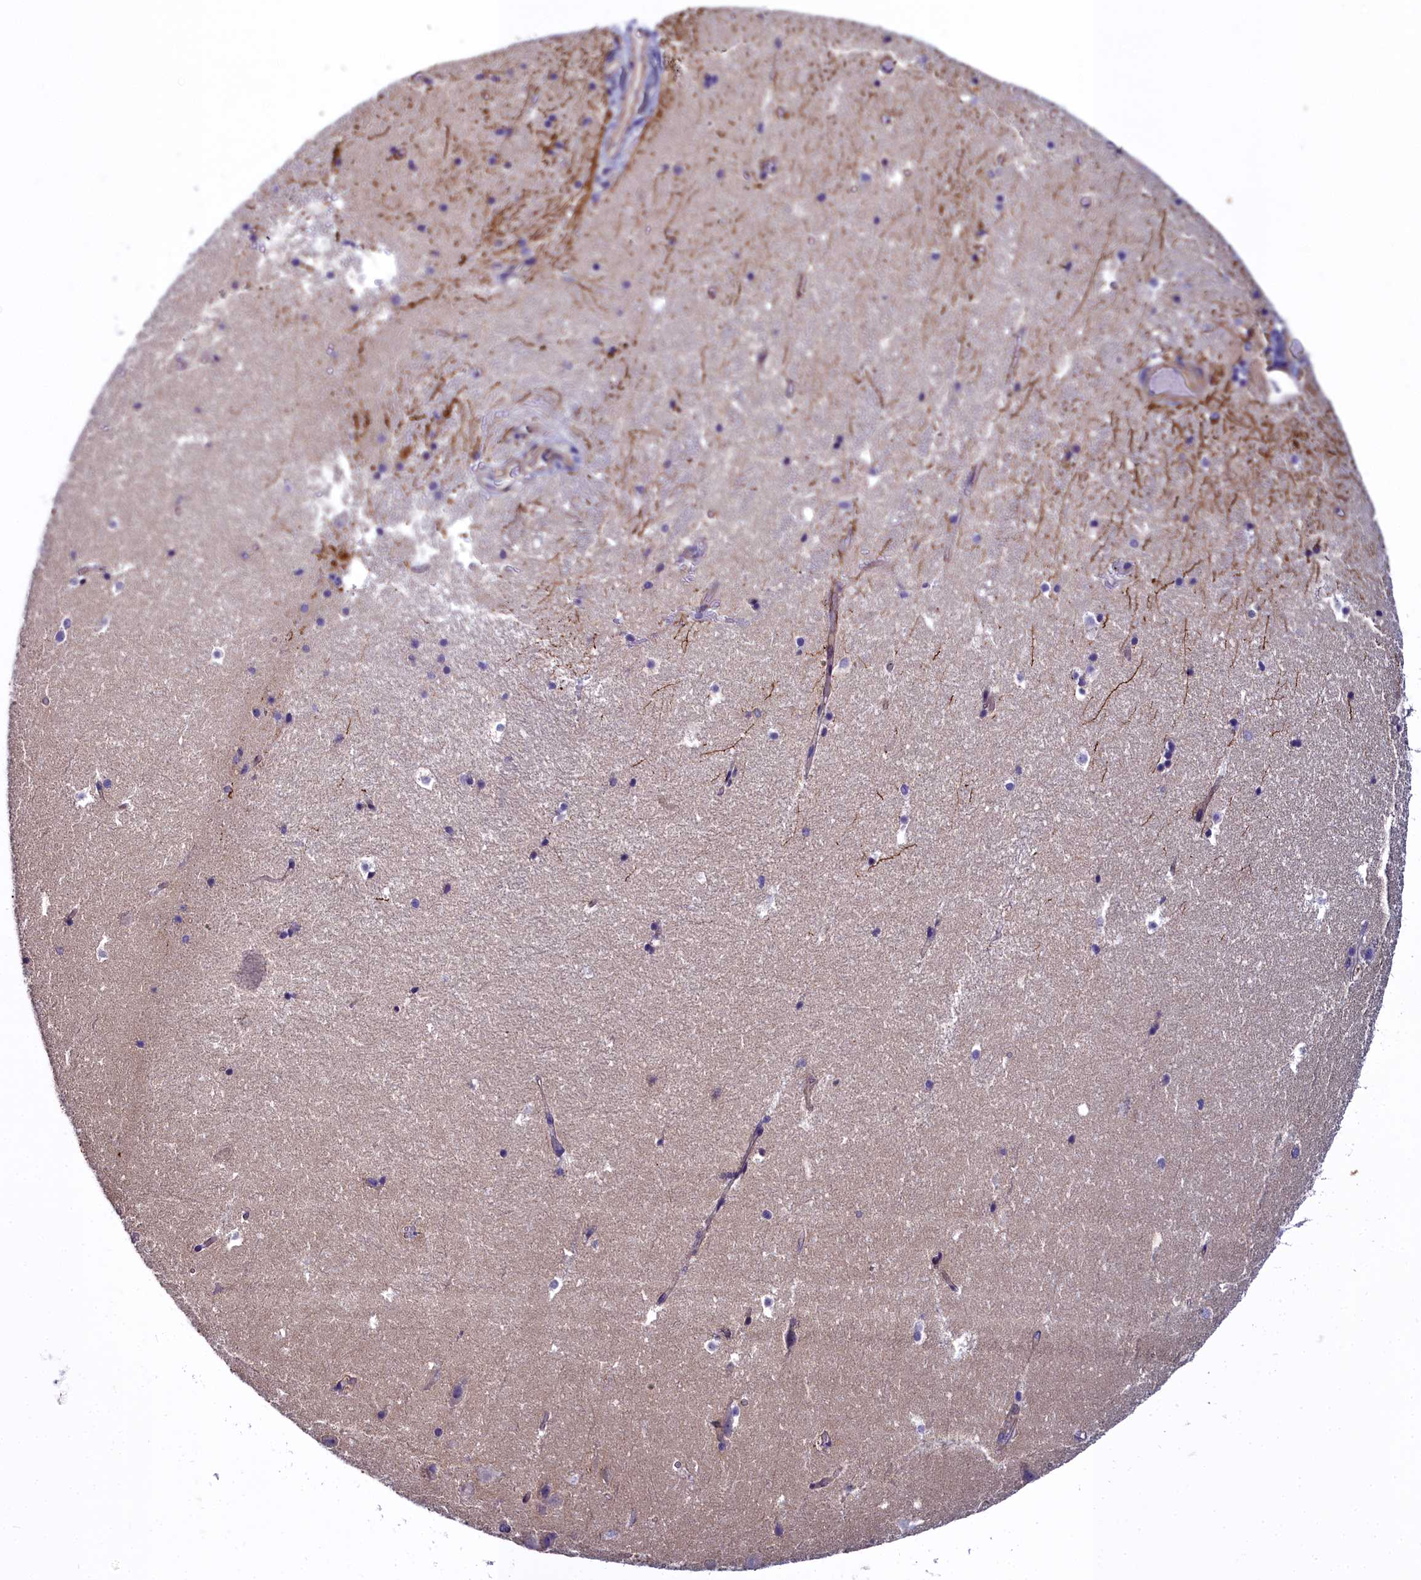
{"staining": {"intensity": "negative", "quantity": "none", "location": "none"}, "tissue": "hippocampus", "cell_type": "Glial cells", "image_type": "normal", "snomed": [{"axis": "morphology", "description": "Normal tissue, NOS"}, {"axis": "topography", "description": "Hippocampus"}], "caption": "There is no significant expression in glial cells of hippocampus. (Stains: DAB IHC with hematoxylin counter stain, Microscopy: brightfield microscopy at high magnification).", "gene": "FADS3", "patient": {"sex": "female", "age": 52}}